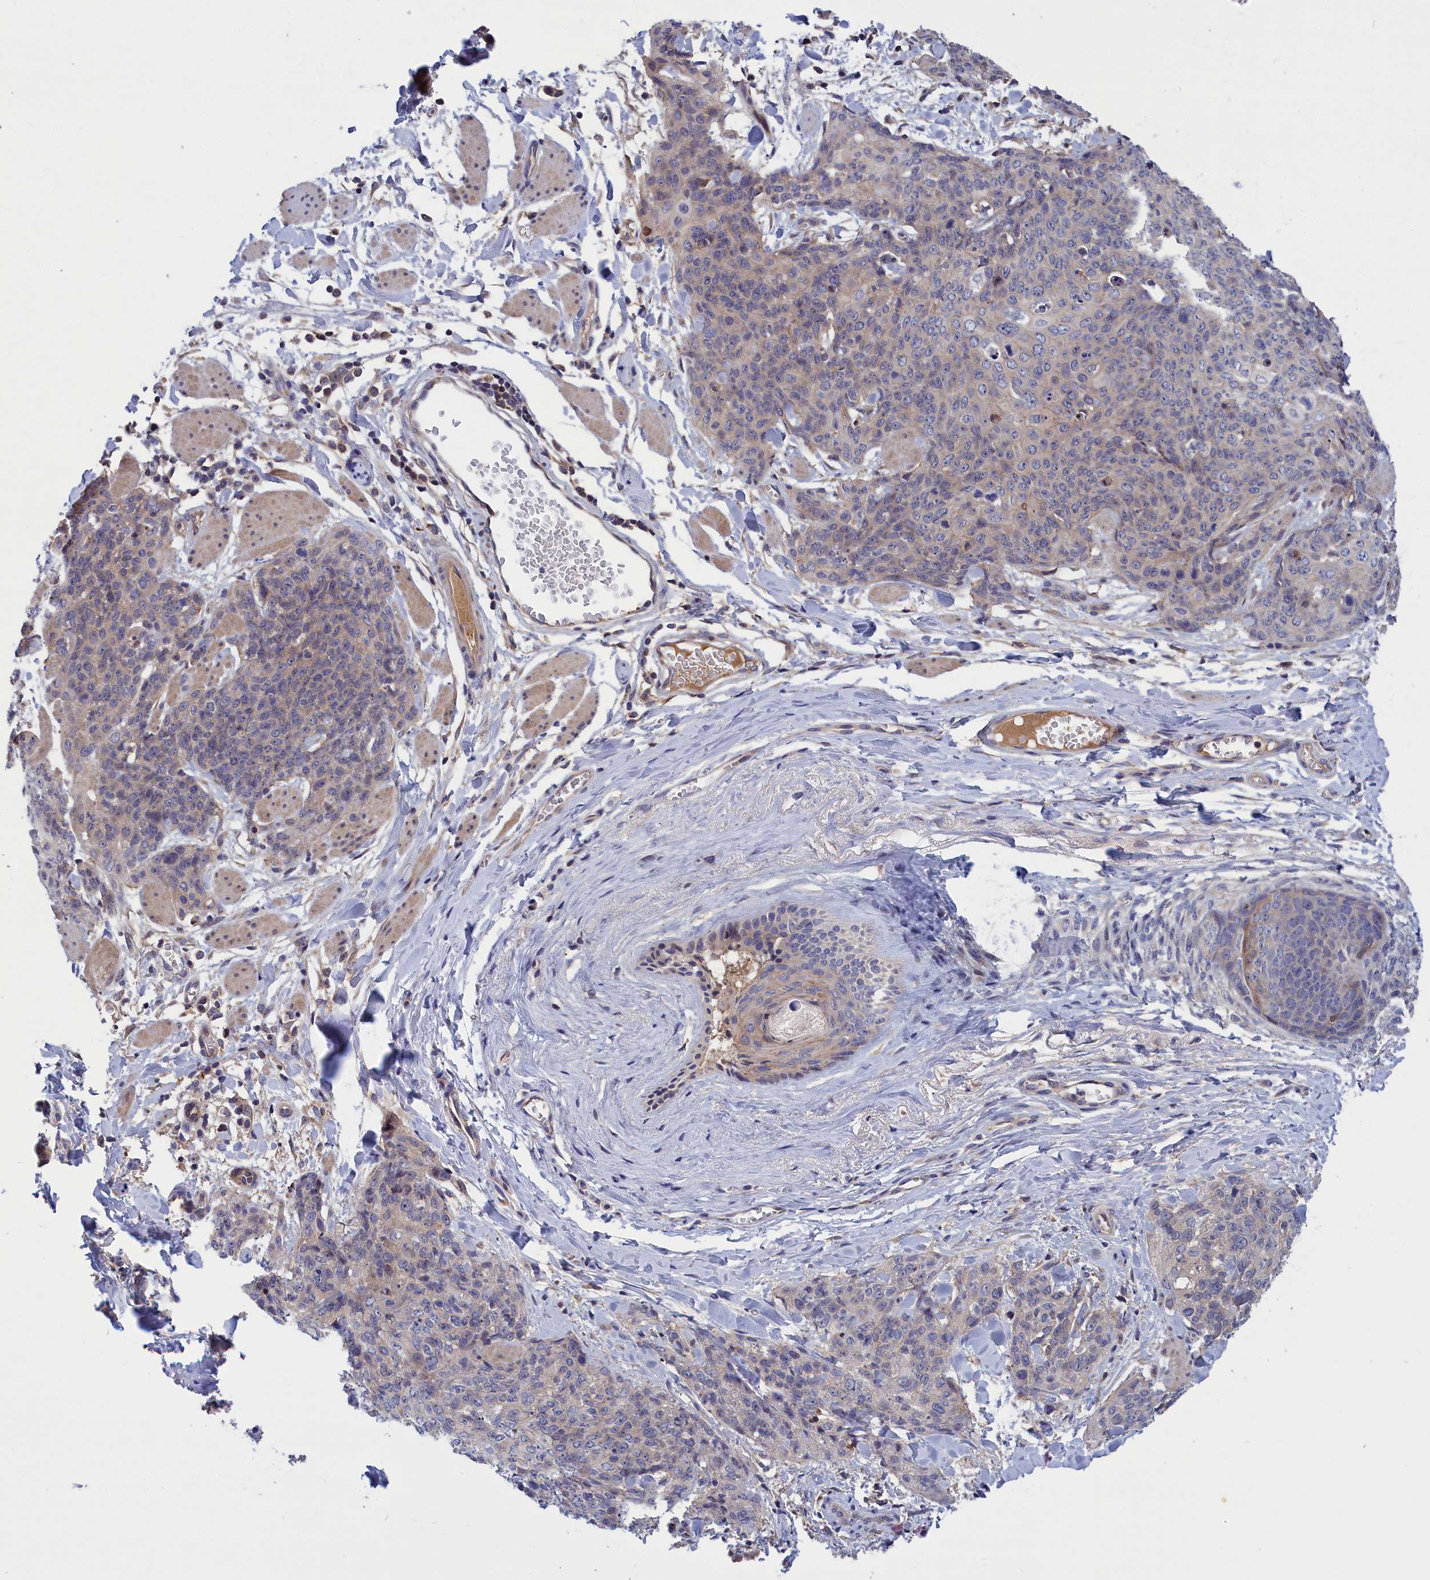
{"staining": {"intensity": "negative", "quantity": "none", "location": "none"}, "tissue": "skin cancer", "cell_type": "Tumor cells", "image_type": "cancer", "snomed": [{"axis": "morphology", "description": "Squamous cell carcinoma, NOS"}, {"axis": "topography", "description": "Skin"}, {"axis": "topography", "description": "Vulva"}], "caption": "Immunohistochemical staining of squamous cell carcinoma (skin) exhibits no significant staining in tumor cells. (Stains: DAB (3,3'-diaminobenzidine) IHC with hematoxylin counter stain, Microscopy: brightfield microscopy at high magnification).", "gene": "CRACD", "patient": {"sex": "female", "age": 85}}